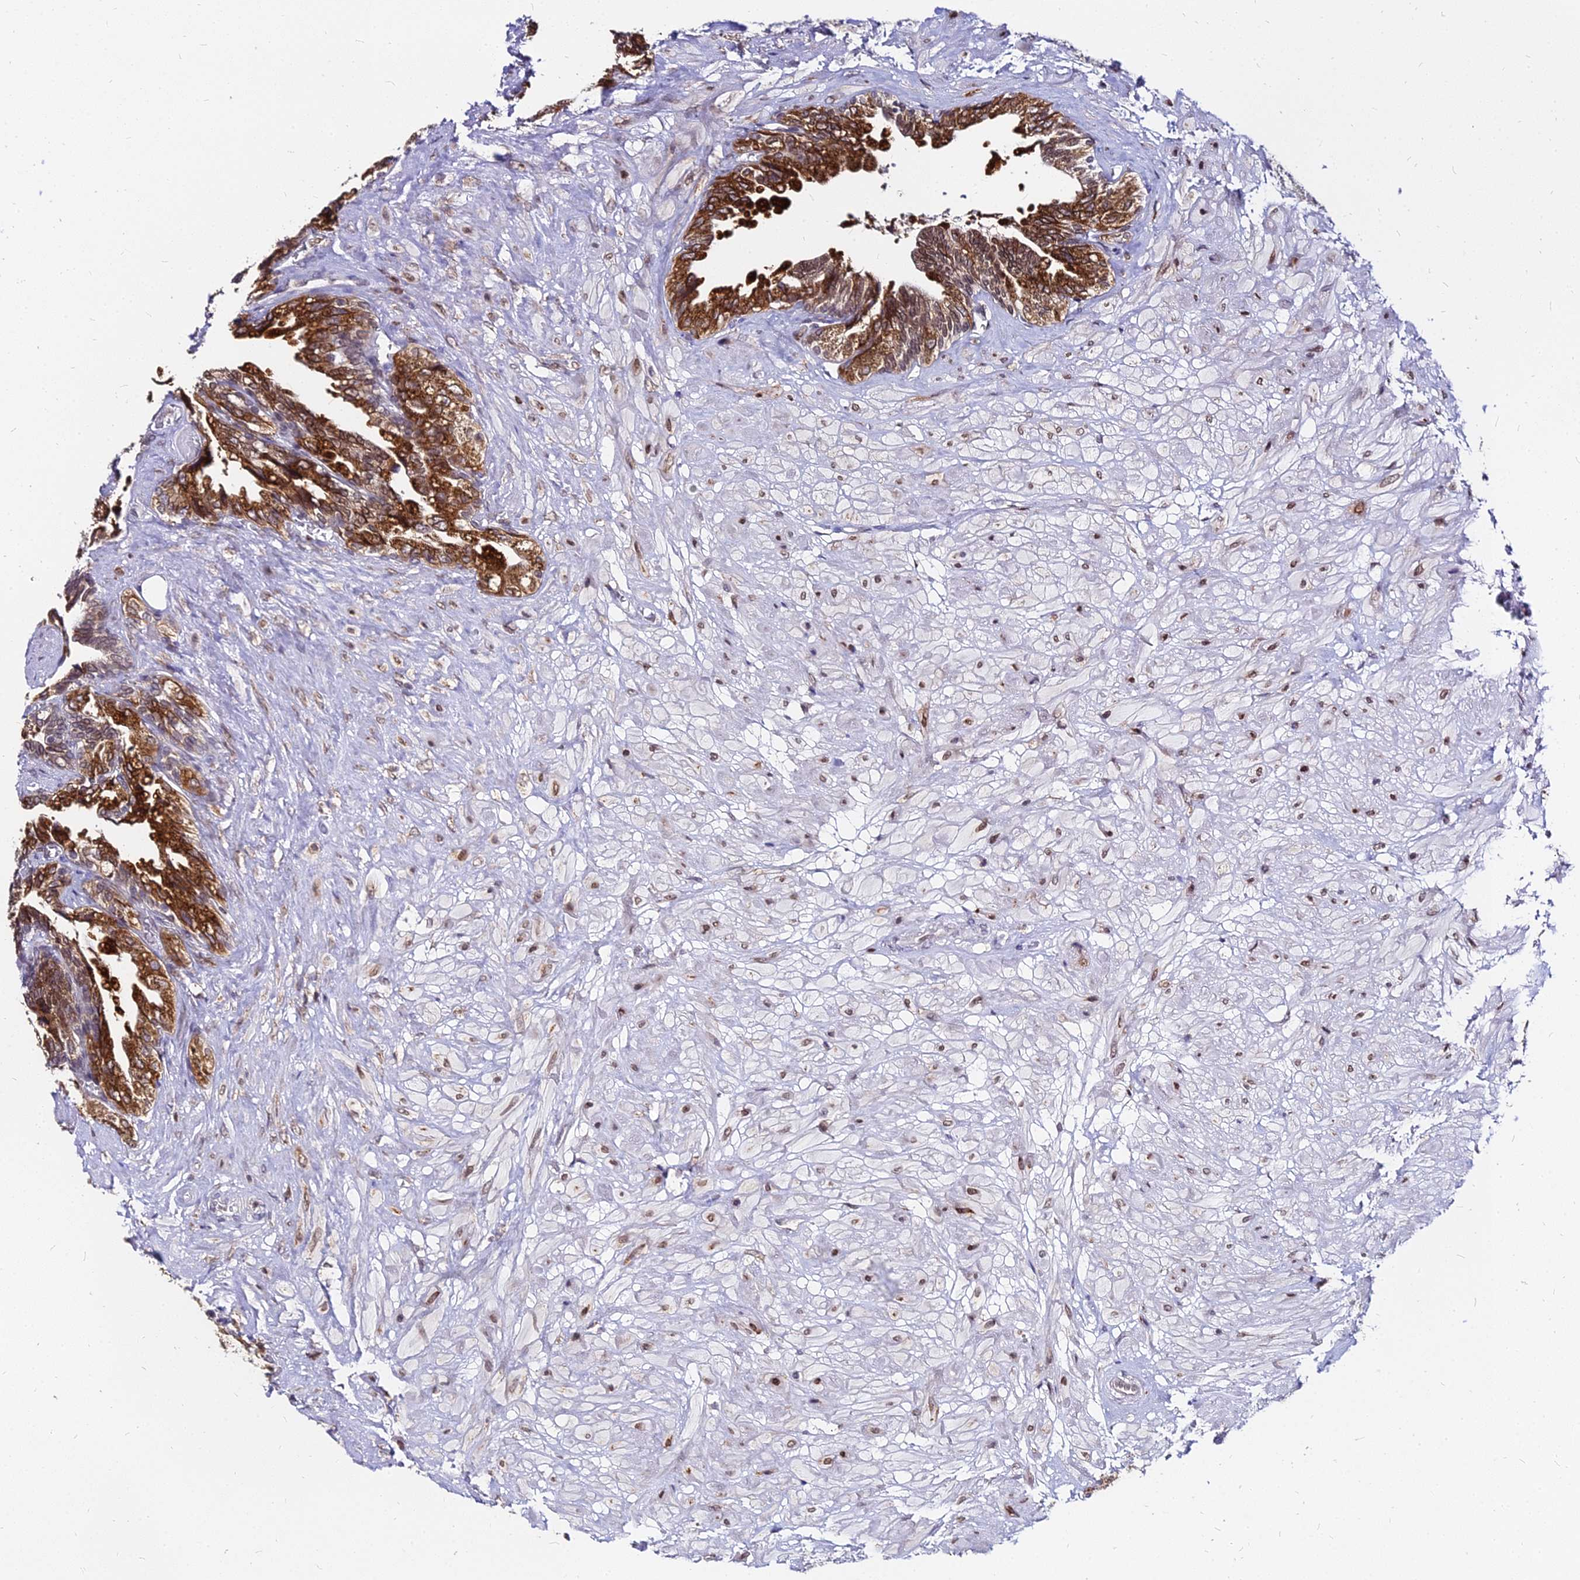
{"staining": {"intensity": "strong", "quantity": ">75%", "location": "cytoplasmic/membranous"}, "tissue": "seminal vesicle", "cell_type": "Glandular cells", "image_type": "normal", "snomed": [{"axis": "morphology", "description": "Normal tissue, NOS"}, {"axis": "topography", "description": "Seminal veicle"}, {"axis": "topography", "description": "Peripheral nerve tissue"}], "caption": "The immunohistochemical stain highlights strong cytoplasmic/membranous staining in glandular cells of benign seminal vesicle. (DAB IHC with brightfield microscopy, high magnification).", "gene": "RNF121", "patient": {"sex": "male", "age": 60}}